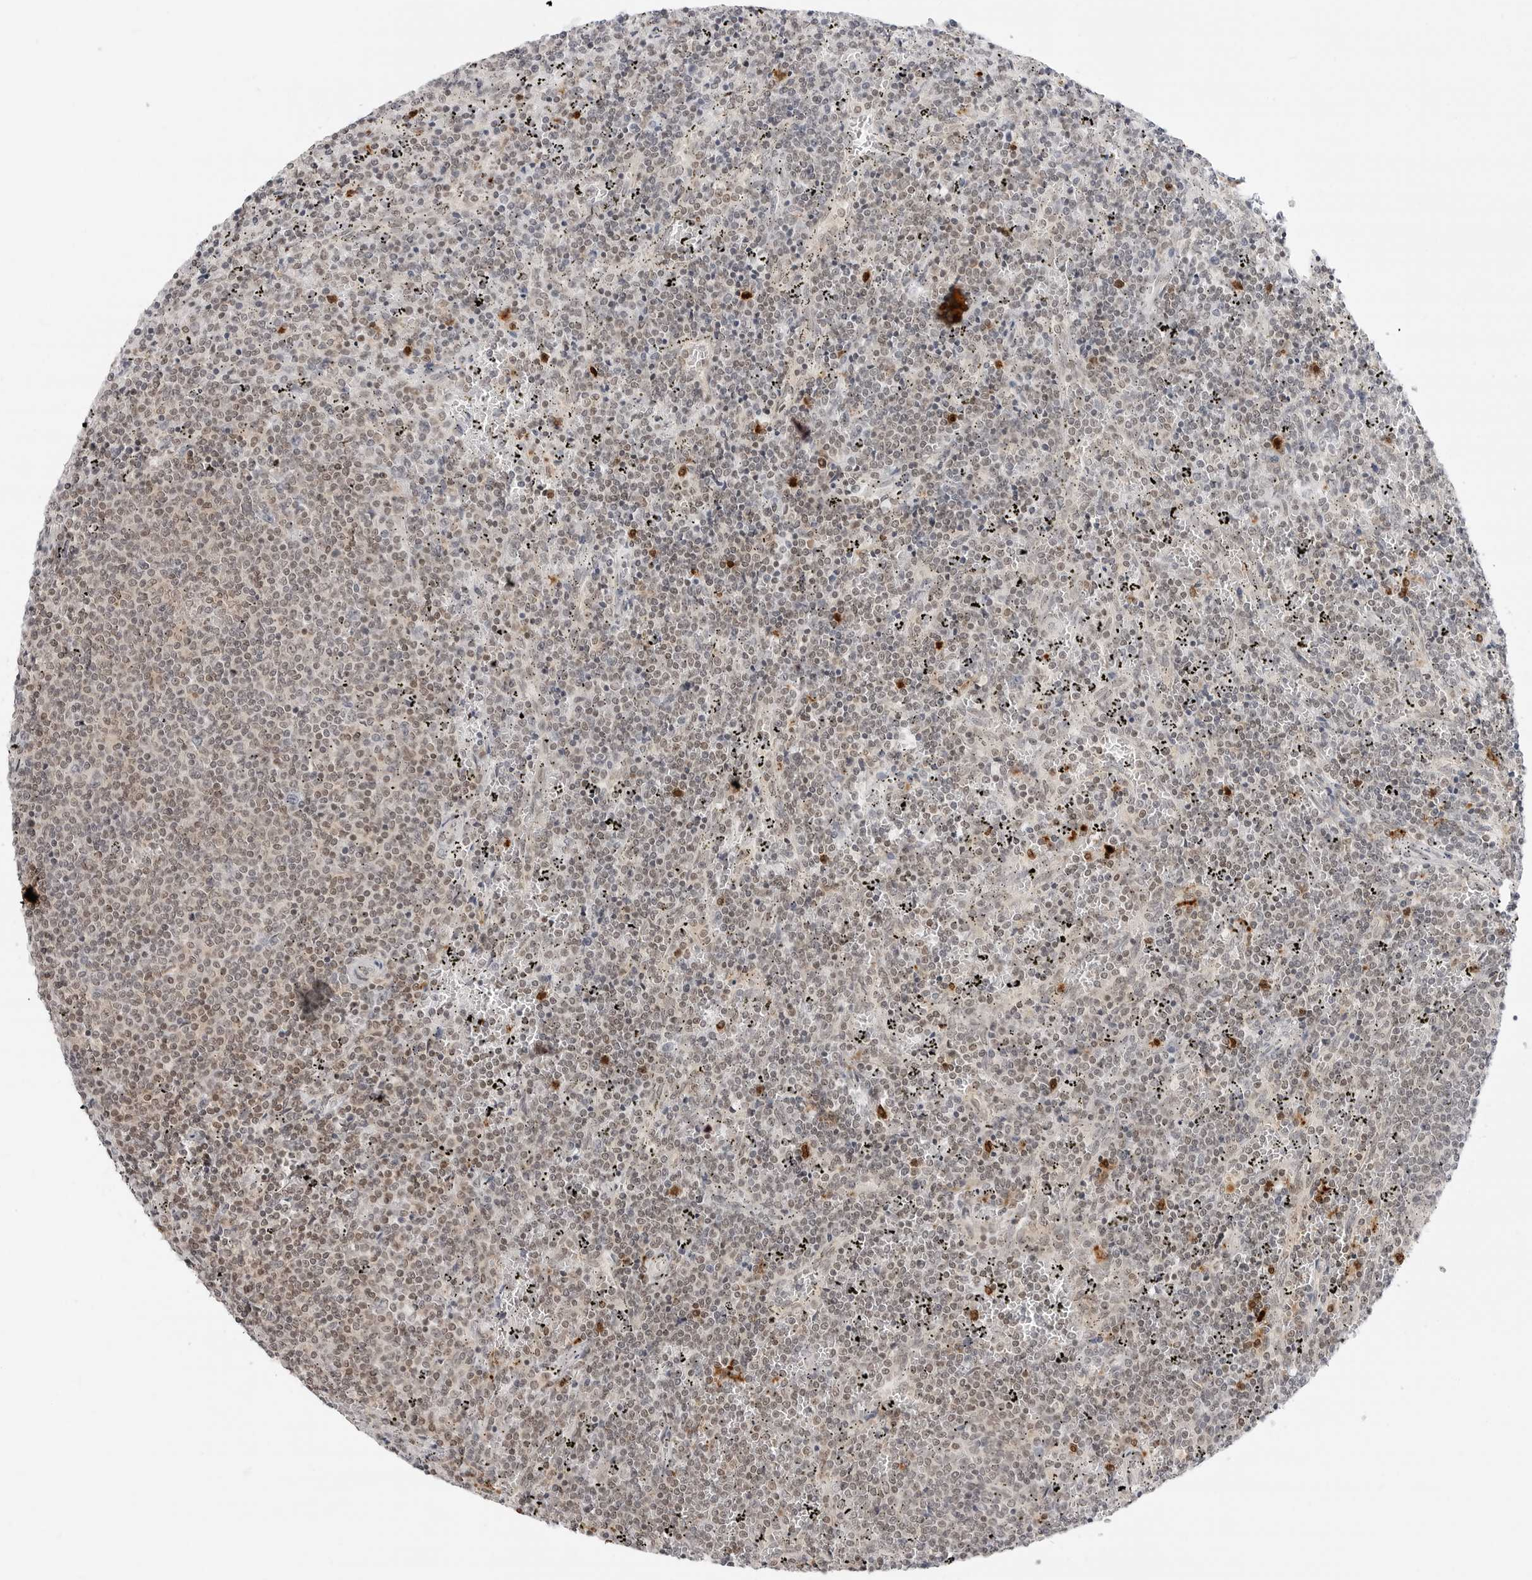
{"staining": {"intensity": "weak", "quantity": "25%-75%", "location": "nuclear"}, "tissue": "lymphoma", "cell_type": "Tumor cells", "image_type": "cancer", "snomed": [{"axis": "morphology", "description": "Malignant lymphoma, non-Hodgkin's type, Low grade"}, {"axis": "topography", "description": "Spleen"}], "caption": "A photomicrograph of lymphoma stained for a protein reveals weak nuclear brown staining in tumor cells.", "gene": "PPP2R5C", "patient": {"sex": "female", "age": 50}}